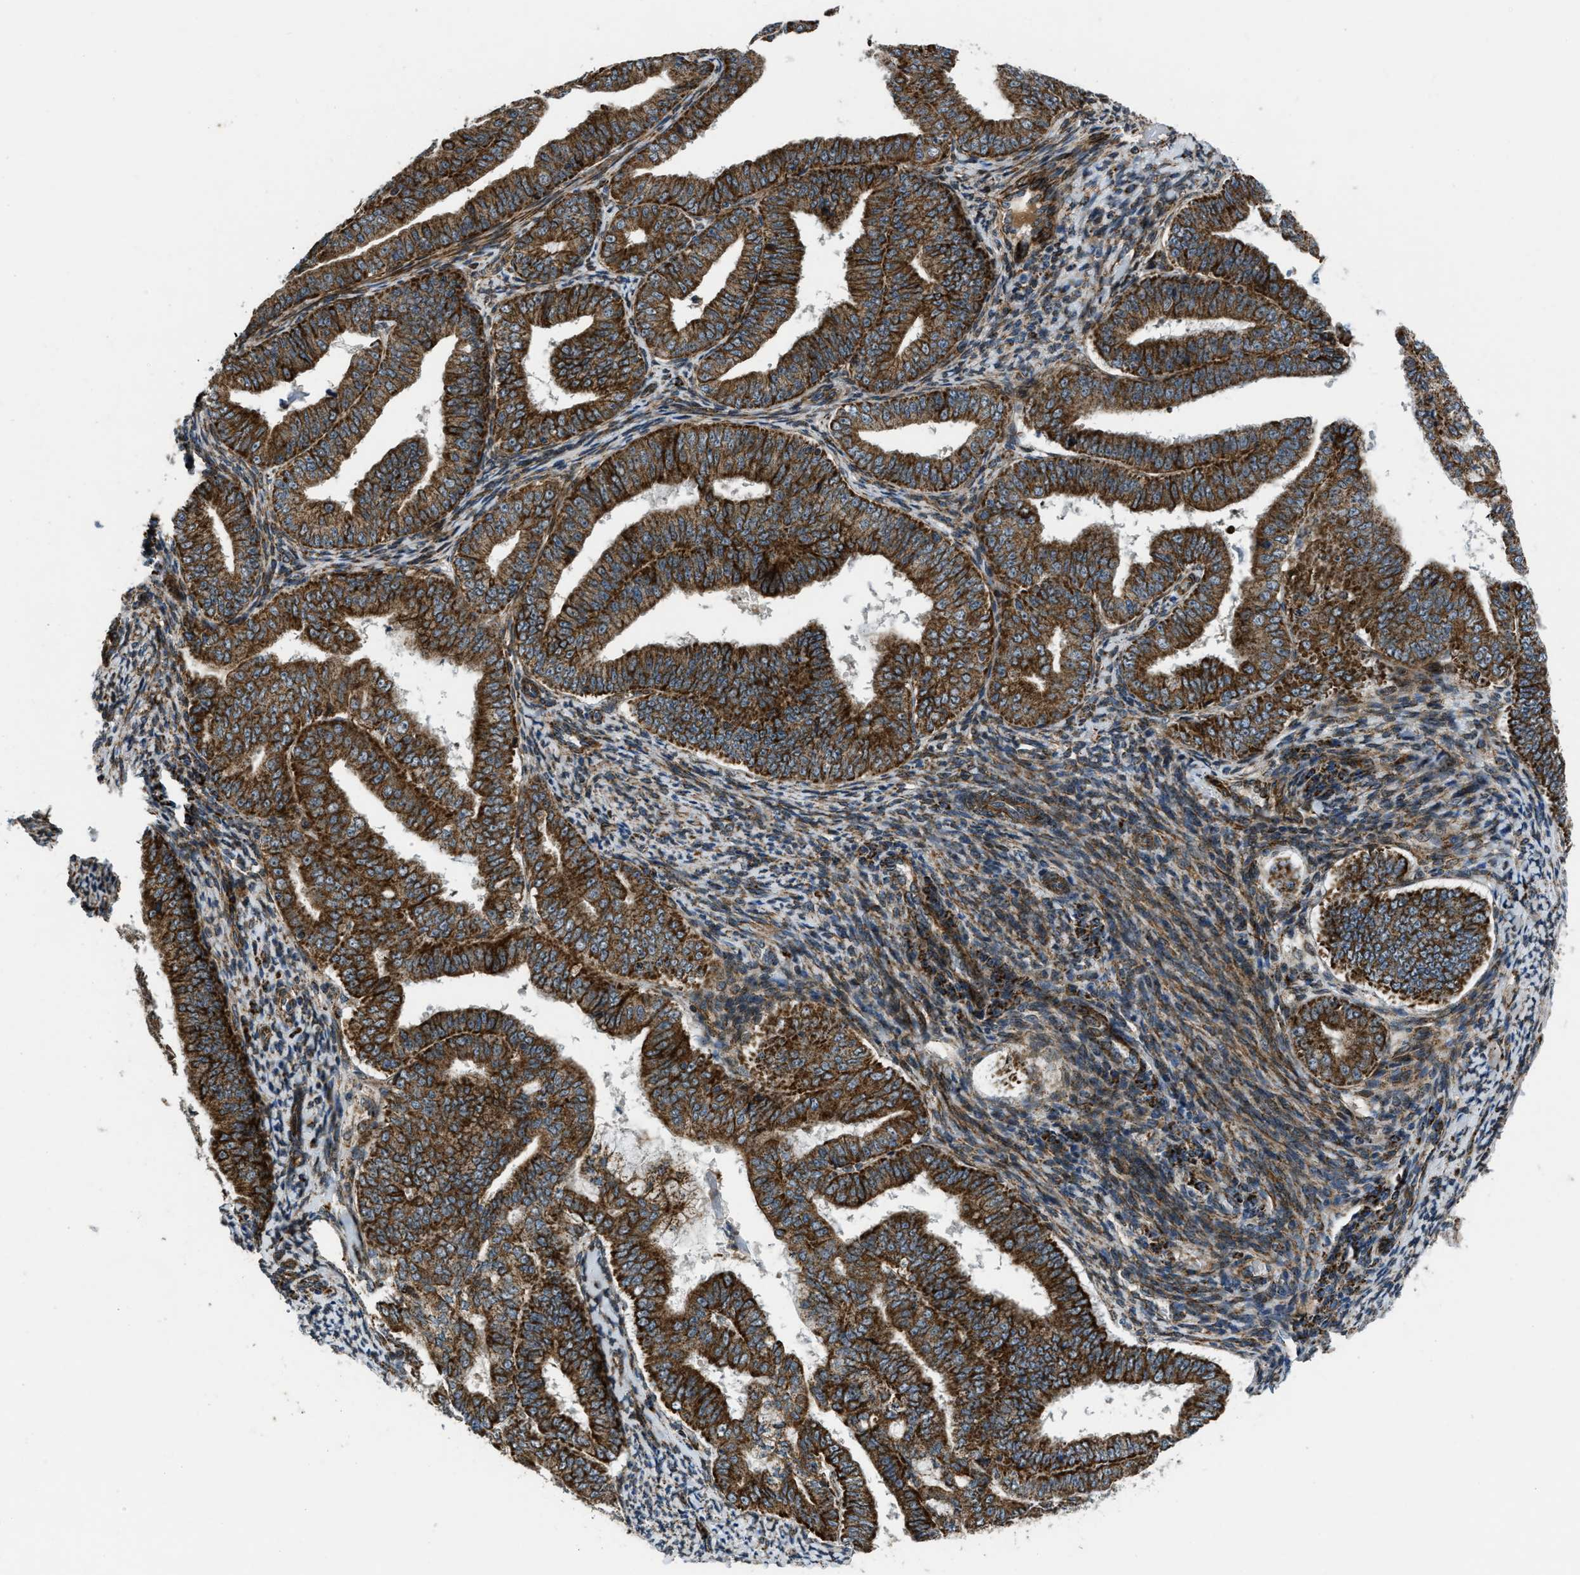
{"staining": {"intensity": "strong", "quantity": ">75%", "location": "cytoplasmic/membranous"}, "tissue": "endometrial cancer", "cell_type": "Tumor cells", "image_type": "cancer", "snomed": [{"axis": "morphology", "description": "Adenocarcinoma, NOS"}, {"axis": "topography", "description": "Endometrium"}], "caption": "Immunohistochemical staining of human endometrial cancer shows high levels of strong cytoplasmic/membranous staining in about >75% of tumor cells.", "gene": "GSDME", "patient": {"sex": "female", "age": 63}}